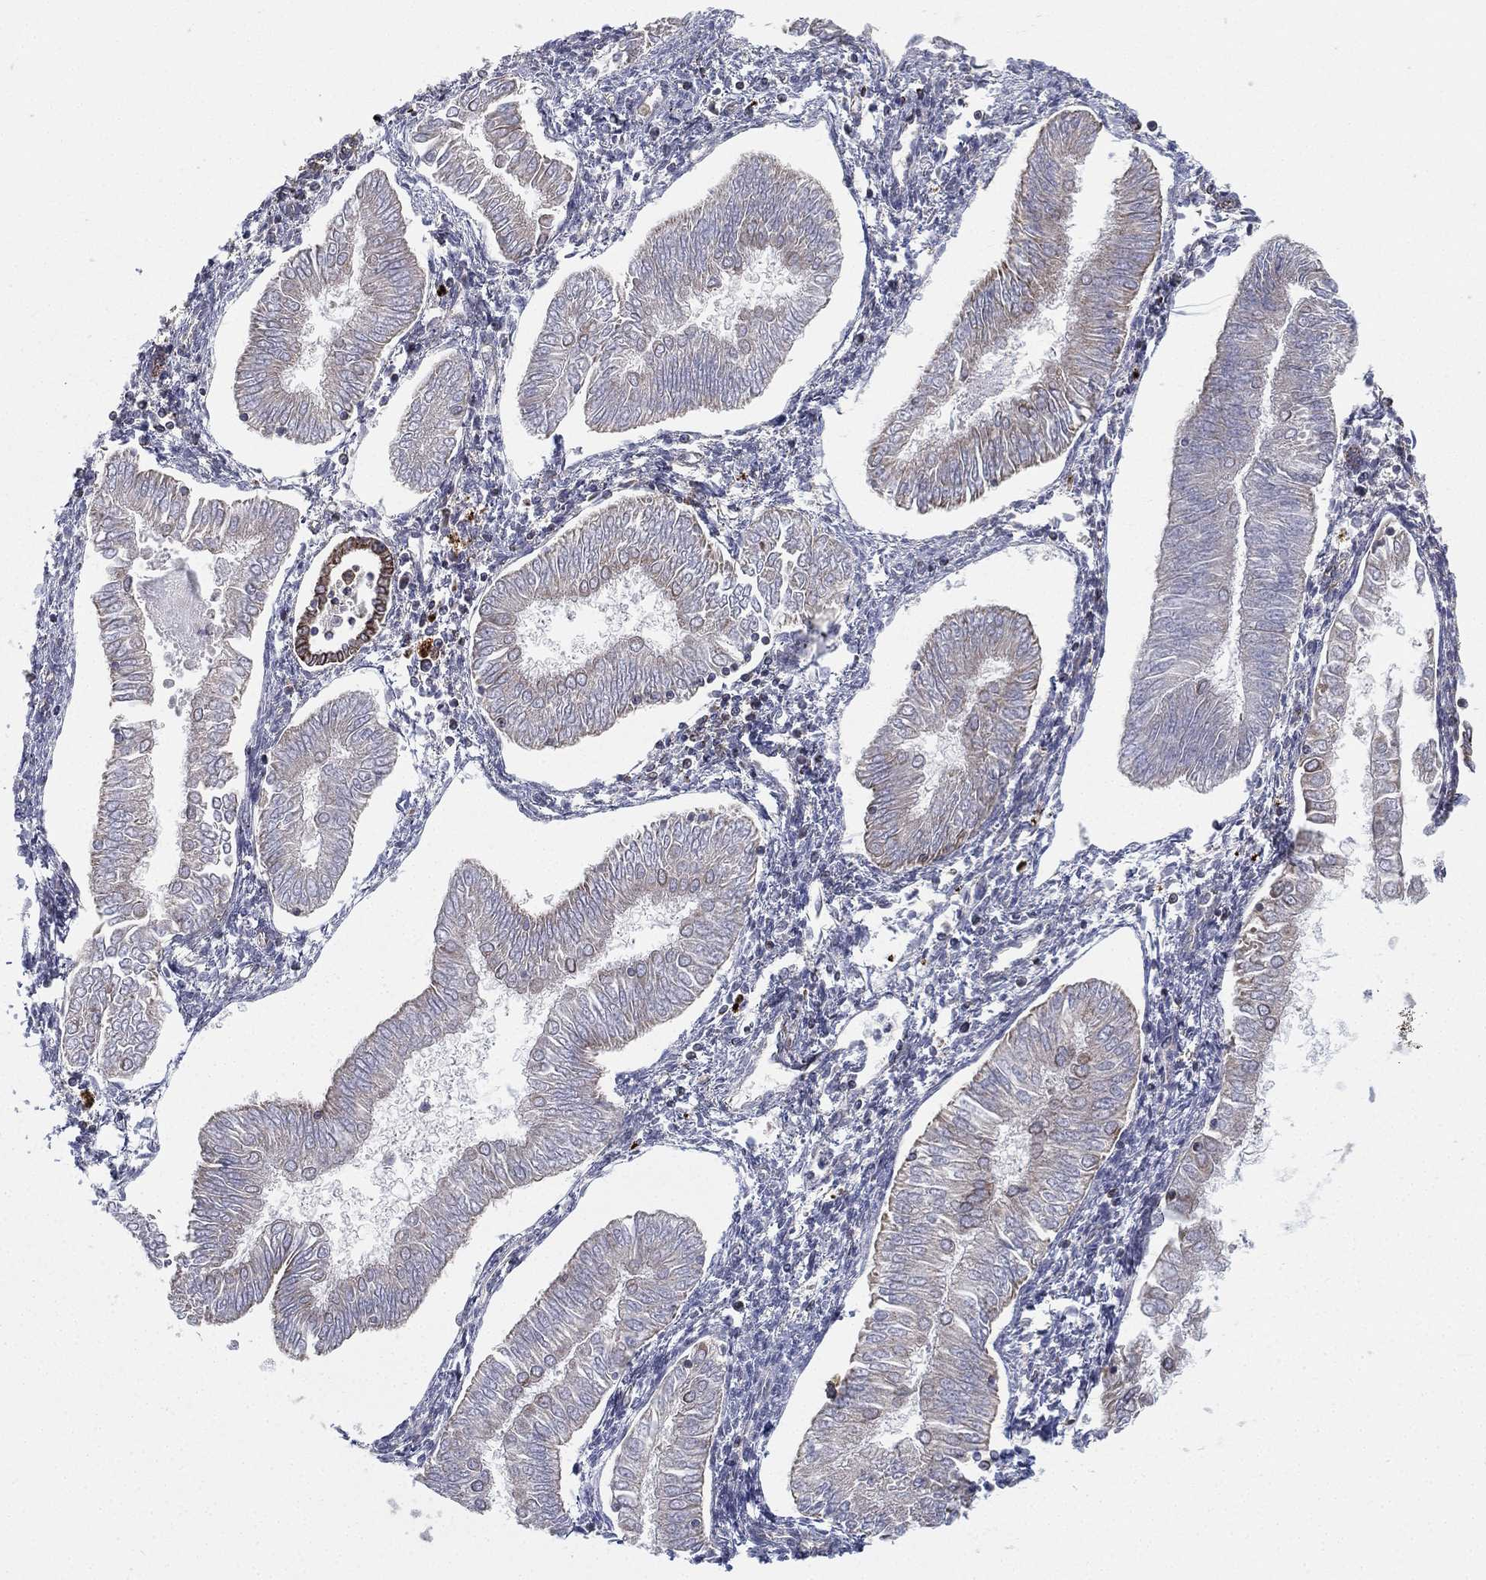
{"staining": {"intensity": "negative", "quantity": "none", "location": "none"}, "tissue": "endometrial cancer", "cell_type": "Tumor cells", "image_type": "cancer", "snomed": [{"axis": "morphology", "description": "Adenocarcinoma, NOS"}, {"axis": "topography", "description": "Endometrium"}], "caption": "High power microscopy micrograph of an IHC image of adenocarcinoma (endometrial), revealing no significant expression in tumor cells.", "gene": "CYB5B", "patient": {"sex": "female", "age": 53}}